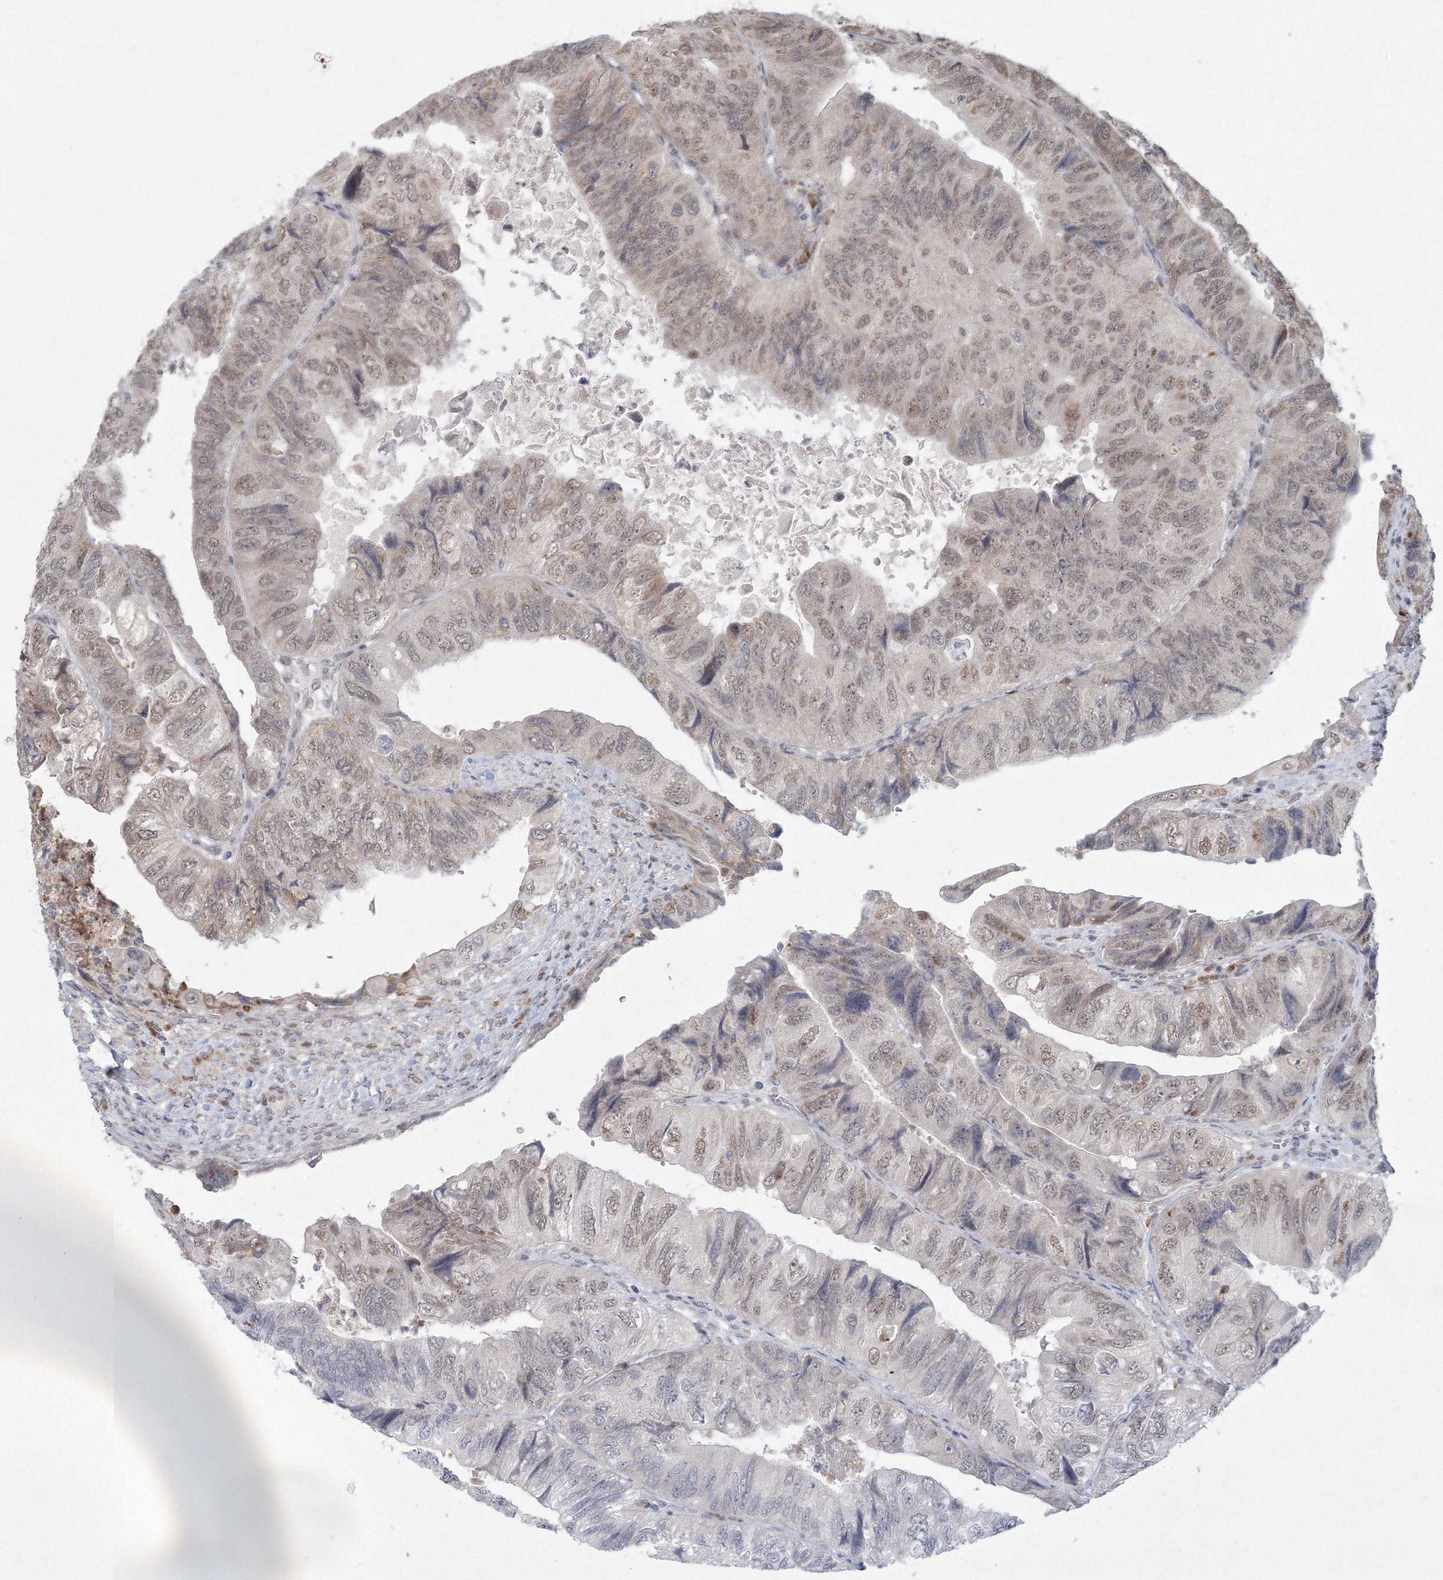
{"staining": {"intensity": "weak", "quantity": "25%-75%", "location": "nuclear"}, "tissue": "colorectal cancer", "cell_type": "Tumor cells", "image_type": "cancer", "snomed": [{"axis": "morphology", "description": "Adenocarcinoma, NOS"}, {"axis": "topography", "description": "Rectum"}], "caption": "Brown immunohistochemical staining in human adenocarcinoma (colorectal) shows weak nuclear staining in approximately 25%-75% of tumor cells.", "gene": "C3orf33", "patient": {"sex": "male", "age": 63}}